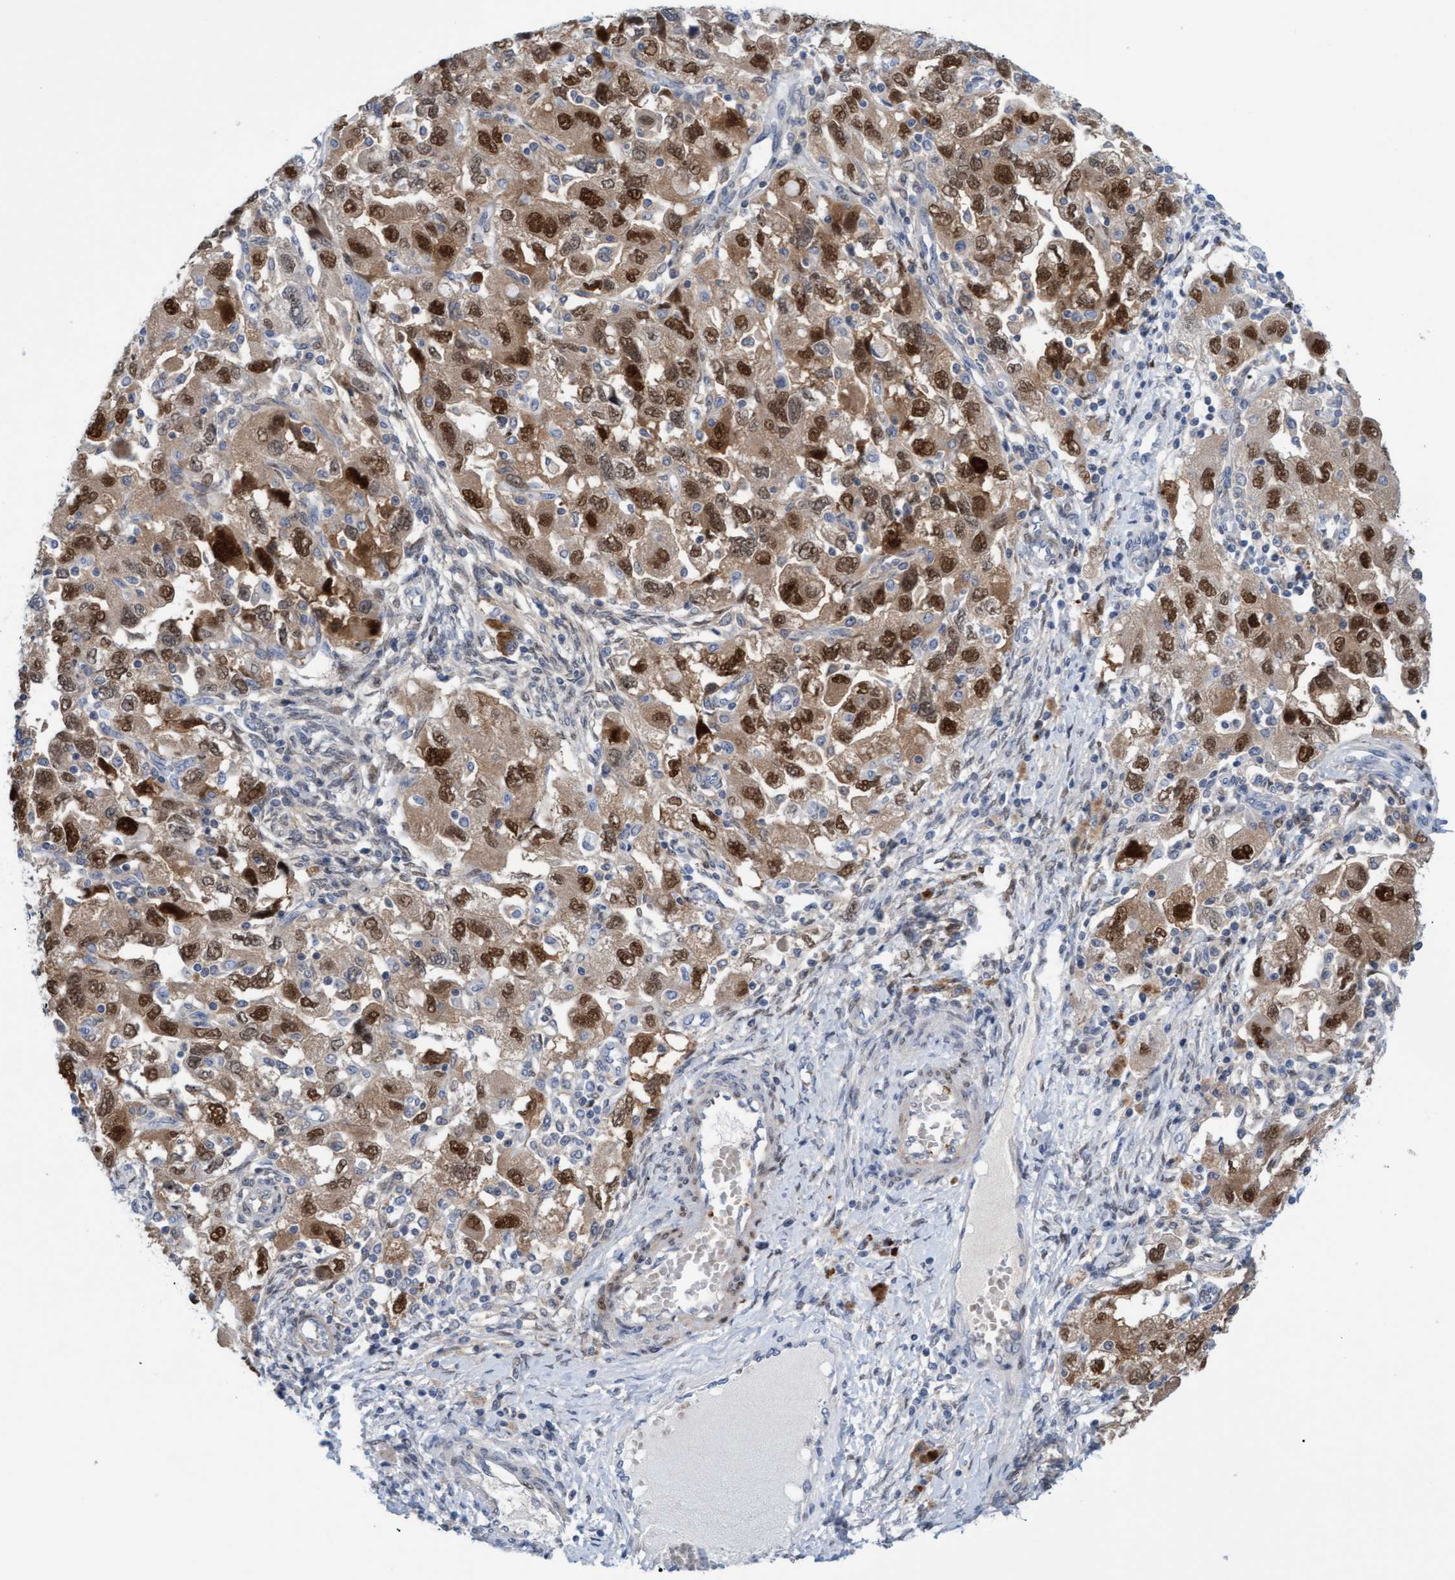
{"staining": {"intensity": "strong", "quantity": ">75%", "location": "cytoplasmic/membranous,nuclear"}, "tissue": "ovarian cancer", "cell_type": "Tumor cells", "image_type": "cancer", "snomed": [{"axis": "morphology", "description": "Carcinoma, NOS"}, {"axis": "morphology", "description": "Cystadenocarcinoma, serous, NOS"}, {"axis": "topography", "description": "Ovary"}], "caption": "IHC staining of ovarian cancer (carcinoma), which reveals high levels of strong cytoplasmic/membranous and nuclear staining in approximately >75% of tumor cells indicating strong cytoplasmic/membranous and nuclear protein expression. The staining was performed using DAB (brown) for protein detection and nuclei were counterstained in hematoxylin (blue).", "gene": "PINX1", "patient": {"sex": "female", "age": 69}}